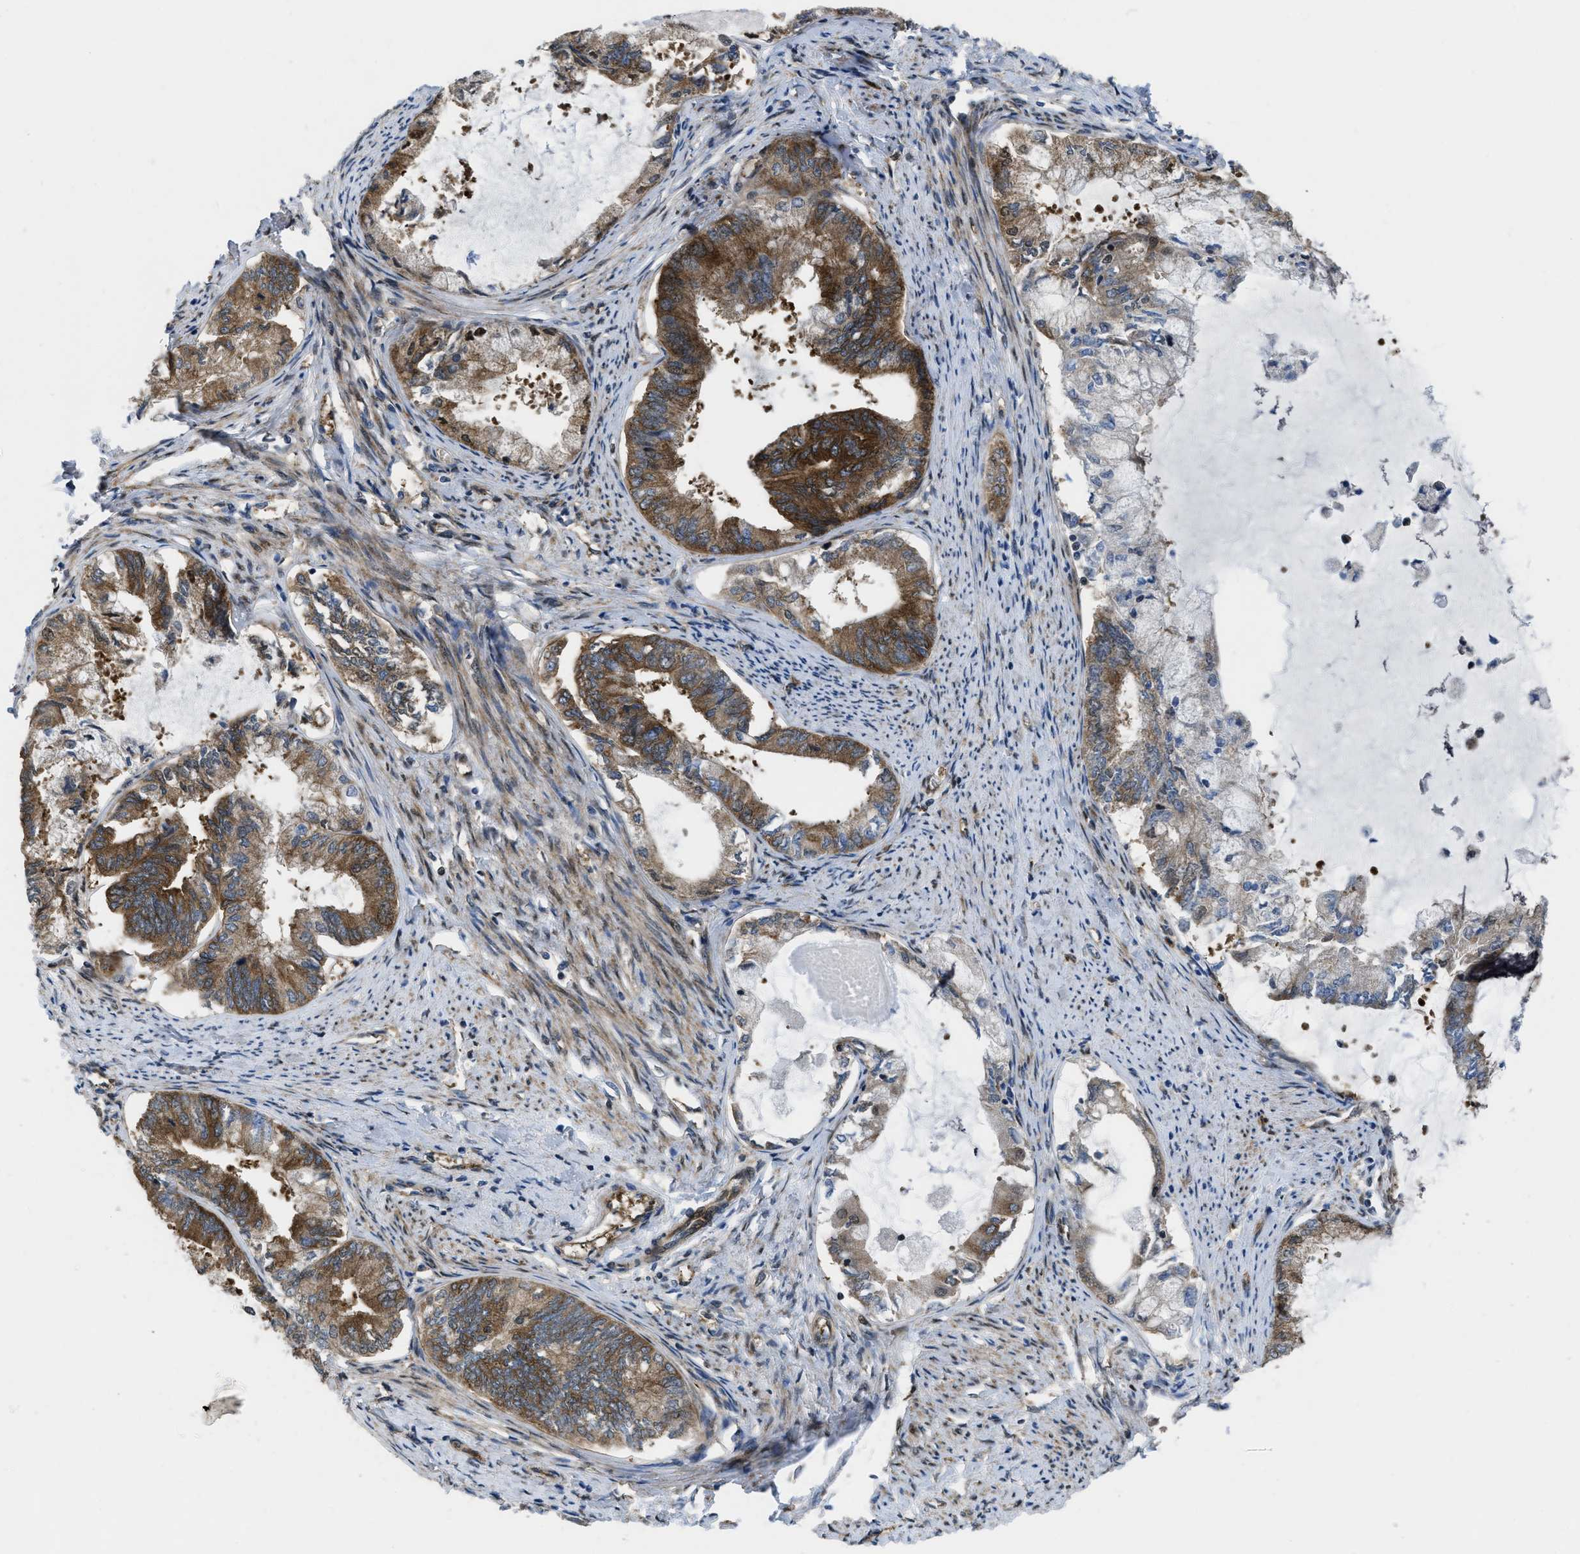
{"staining": {"intensity": "moderate", "quantity": ">75%", "location": "cytoplasmic/membranous"}, "tissue": "endometrial cancer", "cell_type": "Tumor cells", "image_type": "cancer", "snomed": [{"axis": "morphology", "description": "Adenocarcinoma, NOS"}, {"axis": "topography", "description": "Endometrium"}], "caption": "Endometrial cancer was stained to show a protein in brown. There is medium levels of moderate cytoplasmic/membranous staining in about >75% of tumor cells.", "gene": "PPP2CB", "patient": {"sex": "female", "age": 86}}